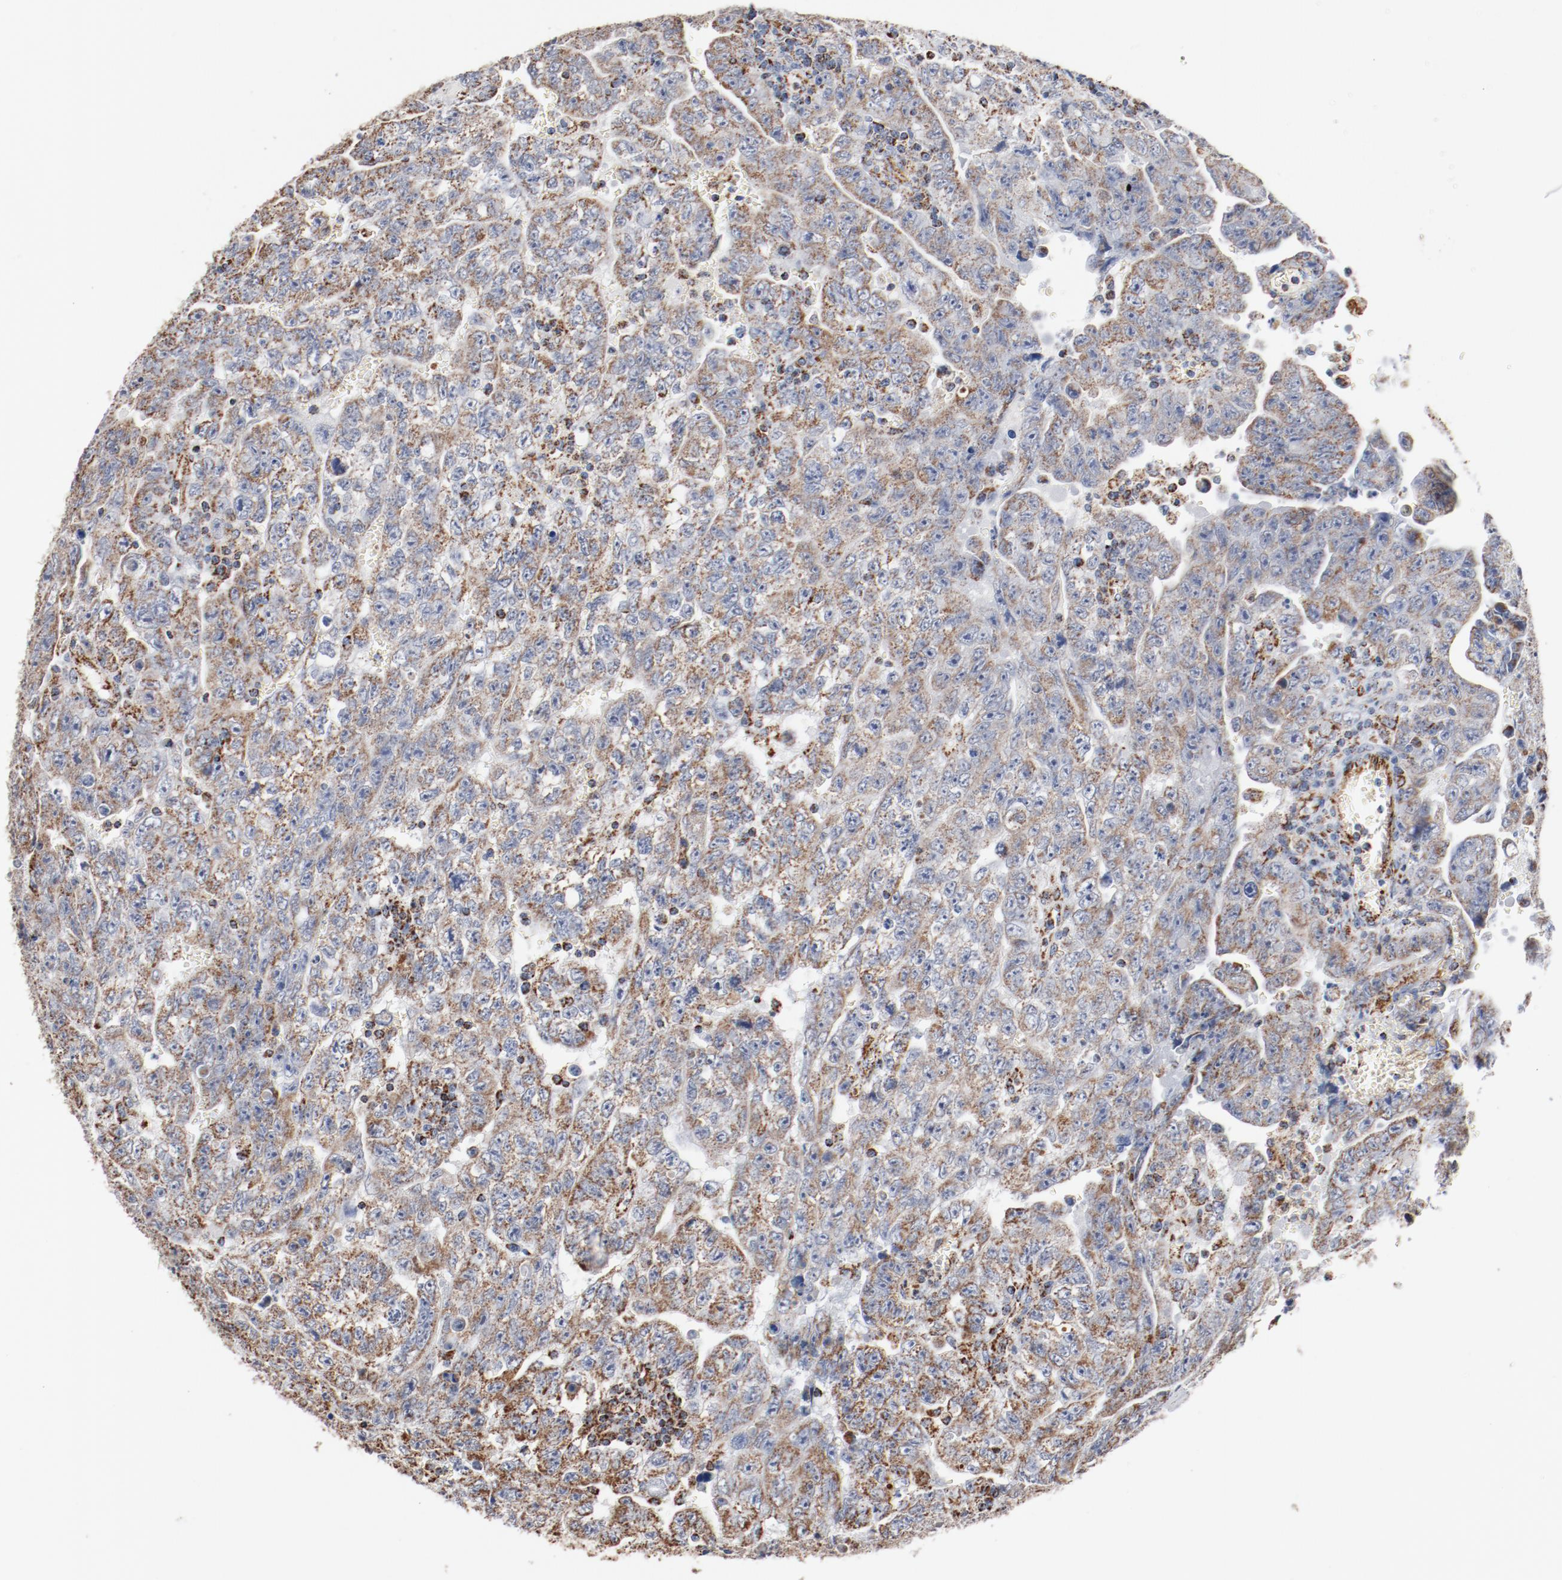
{"staining": {"intensity": "weak", "quantity": ">75%", "location": "cytoplasmic/membranous"}, "tissue": "testis cancer", "cell_type": "Tumor cells", "image_type": "cancer", "snomed": [{"axis": "morphology", "description": "Carcinoma, Embryonal, NOS"}, {"axis": "topography", "description": "Testis"}], "caption": "Immunohistochemistry (IHC) image of testis cancer stained for a protein (brown), which exhibits low levels of weak cytoplasmic/membranous positivity in about >75% of tumor cells.", "gene": "NDUFS4", "patient": {"sex": "male", "age": 28}}